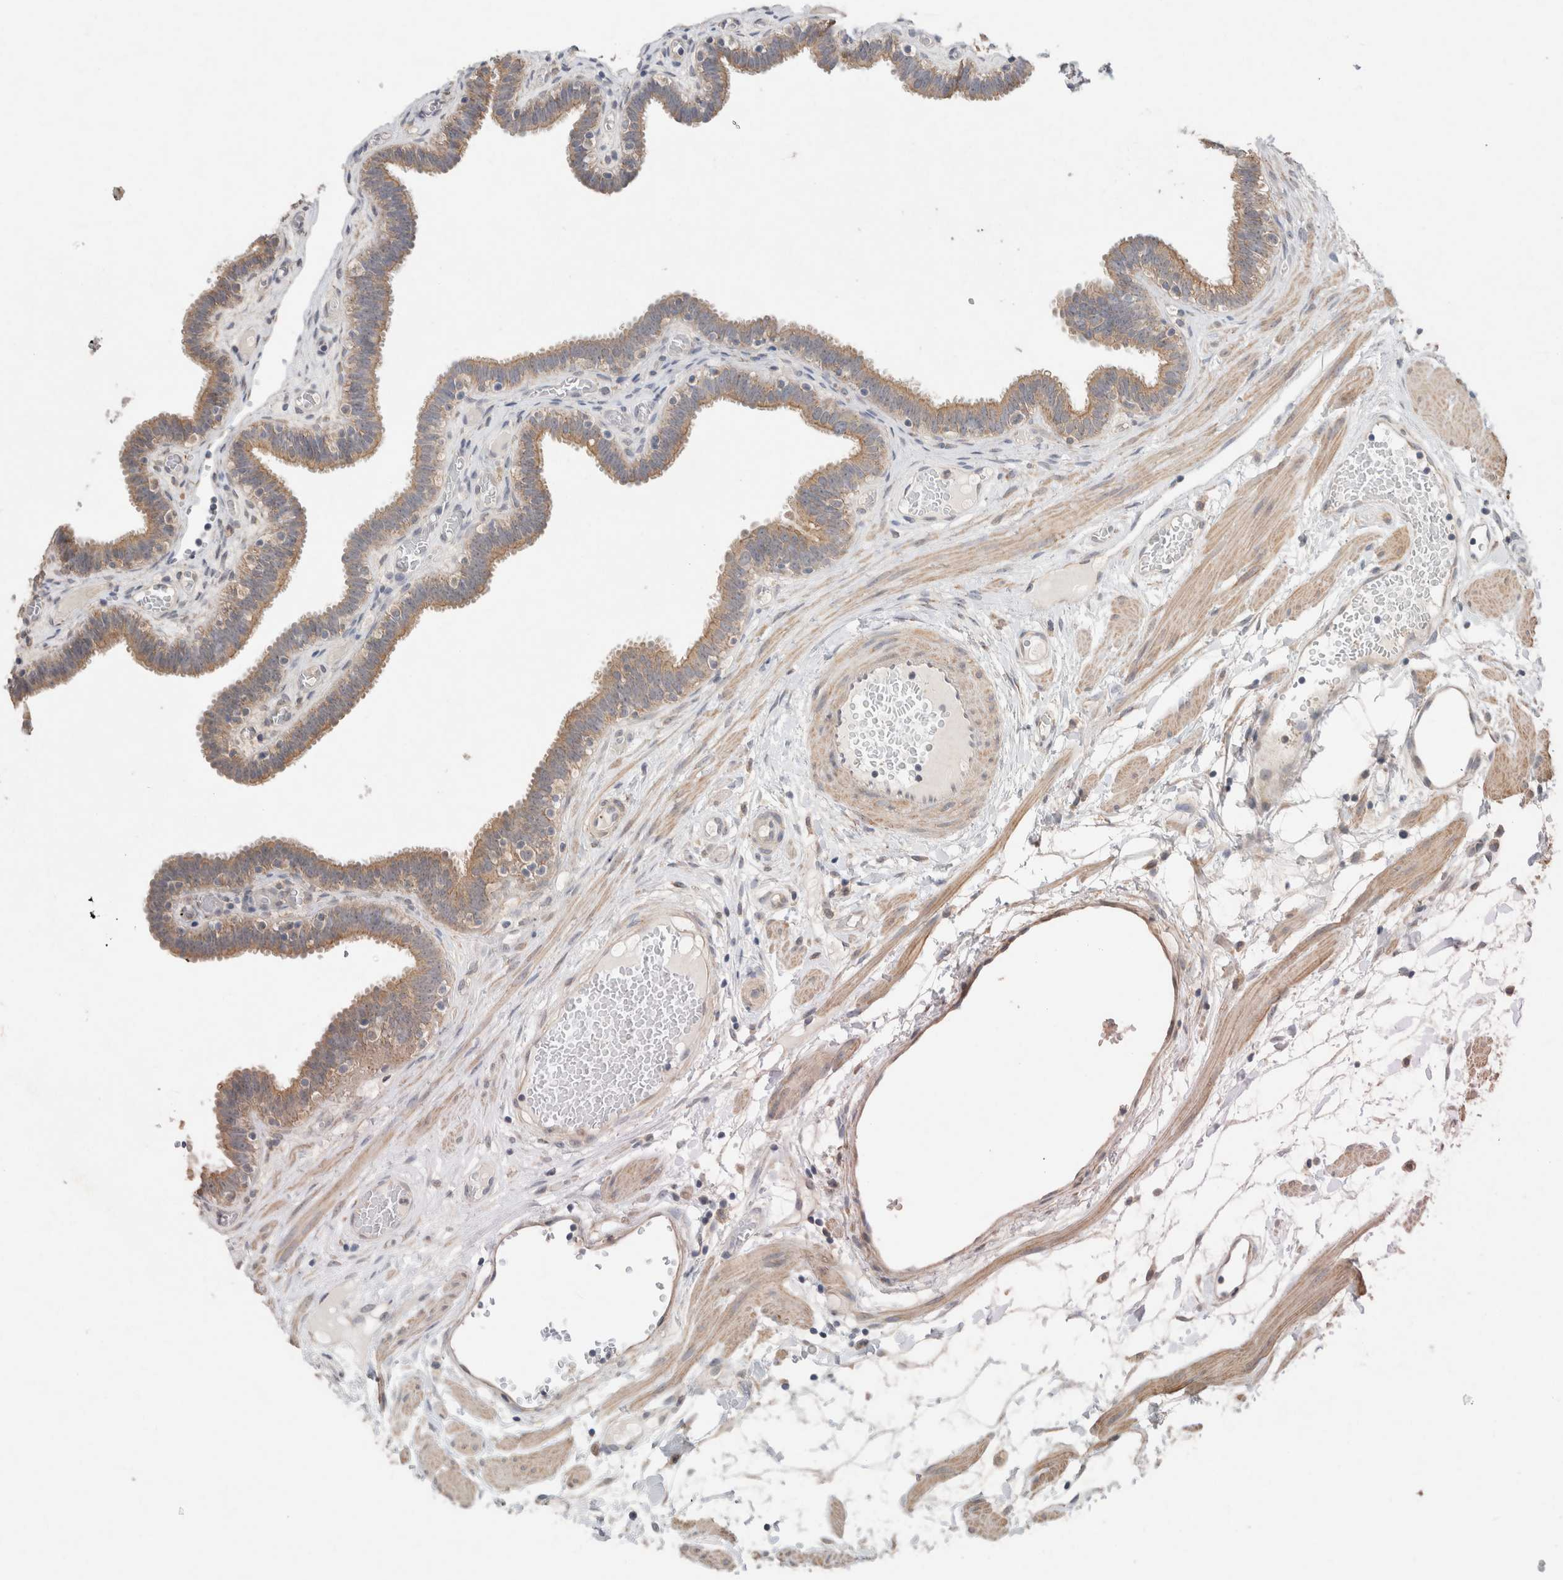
{"staining": {"intensity": "moderate", "quantity": ">75%", "location": "cytoplasmic/membranous"}, "tissue": "fallopian tube", "cell_type": "Glandular cells", "image_type": "normal", "snomed": [{"axis": "morphology", "description": "Normal tissue, NOS"}, {"axis": "topography", "description": "Fallopian tube"}, {"axis": "topography", "description": "Placenta"}], "caption": "Moderate cytoplasmic/membranous positivity is identified in about >75% of glandular cells in unremarkable fallopian tube. (DAB IHC with brightfield microscopy, high magnification).", "gene": "RAB14", "patient": {"sex": "female", "age": 32}}